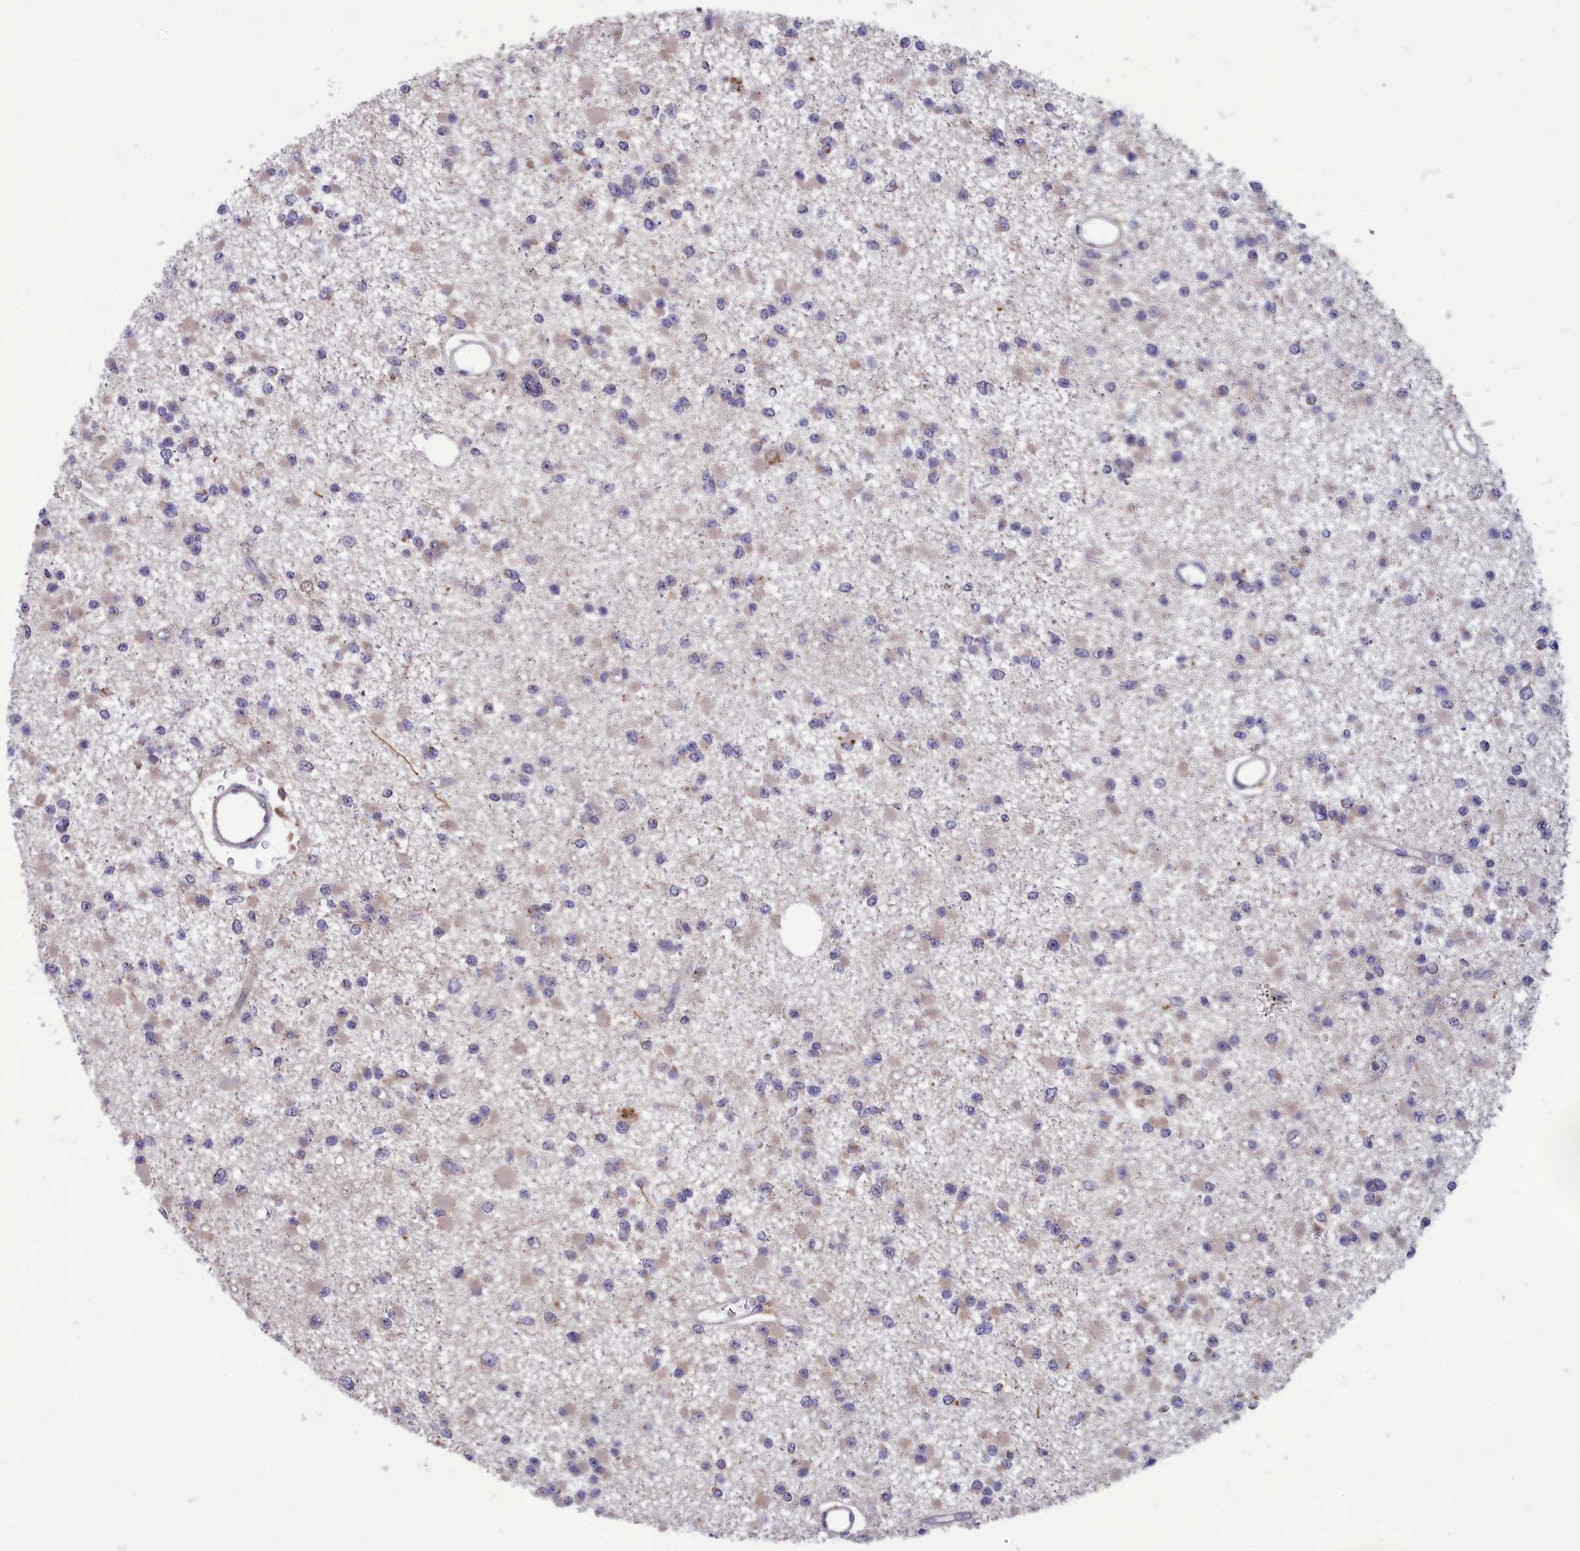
{"staining": {"intensity": "negative", "quantity": "none", "location": "none"}, "tissue": "glioma", "cell_type": "Tumor cells", "image_type": "cancer", "snomed": [{"axis": "morphology", "description": "Glioma, malignant, Low grade"}, {"axis": "topography", "description": "Brain"}], "caption": "Immunohistochemical staining of low-grade glioma (malignant) reveals no significant positivity in tumor cells. (Stains: DAB (3,3'-diaminobenzidine) immunohistochemistry (IHC) with hematoxylin counter stain, Microscopy: brightfield microscopy at high magnification).", "gene": "BLTP2", "patient": {"sex": "female", "age": 22}}